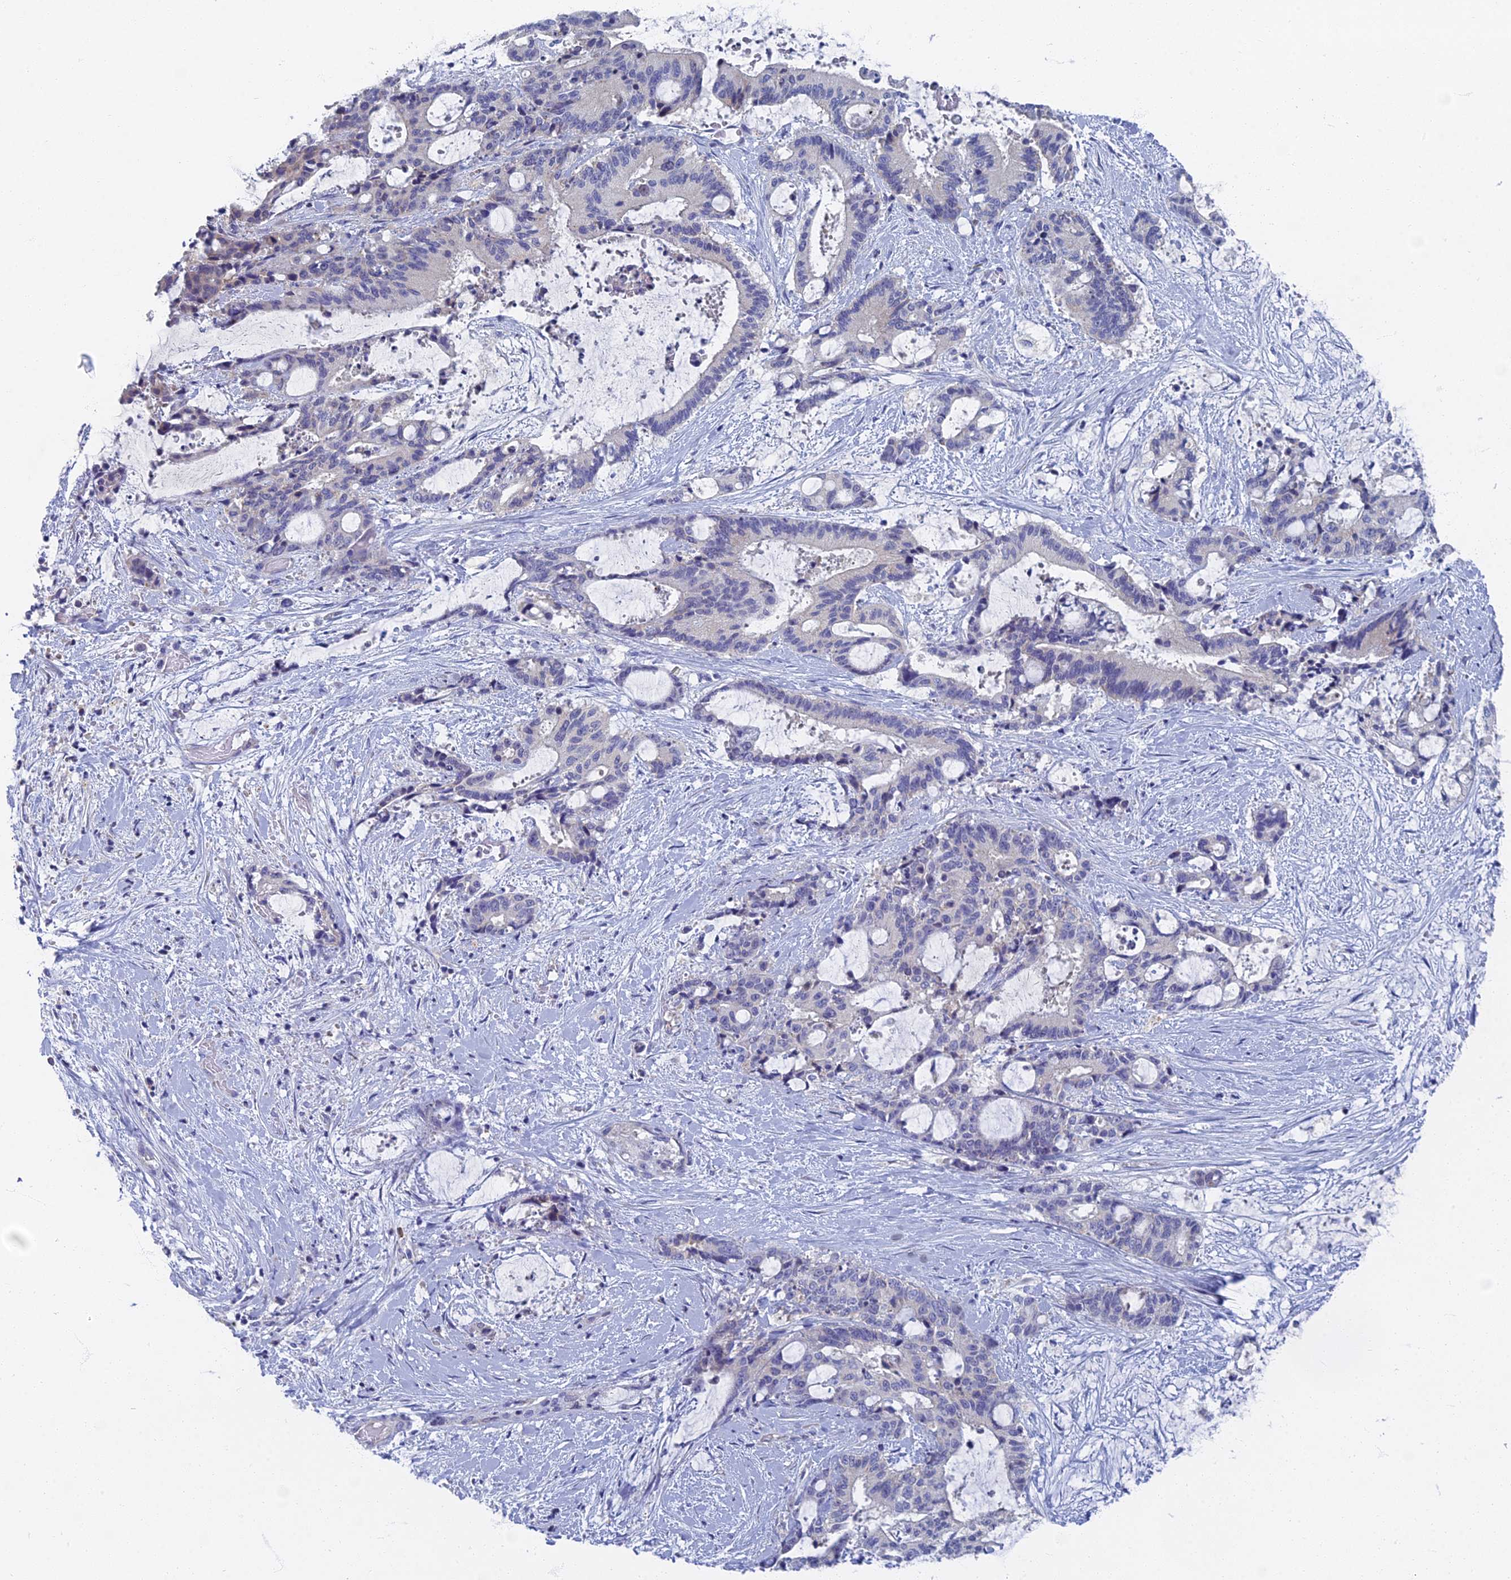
{"staining": {"intensity": "negative", "quantity": "none", "location": "none"}, "tissue": "liver cancer", "cell_type": "Tumor cells", "image_type": "cancer", "snomed": [{"axis": "morphology", "description": "Normal tissue, NOS"}, {"axis": "morphology", "description": "Cholangiocarcinoma"}, {"axis": "topography", "description": "Liver"}, {"axis": "topography", "description": "Peripheral nerve tissue"}], "caption": "This histopathology image is of liver cholangiocarcinoma stained with immunohistochemistry to label a protein in brown with the nuclei are counter-stained blue. There is no staining in tumor cells. (DAB immunohistochemistry (IHC), high magnification).", "gene": "SPIN4", "patient": {"sex": "female", "age": 73}}